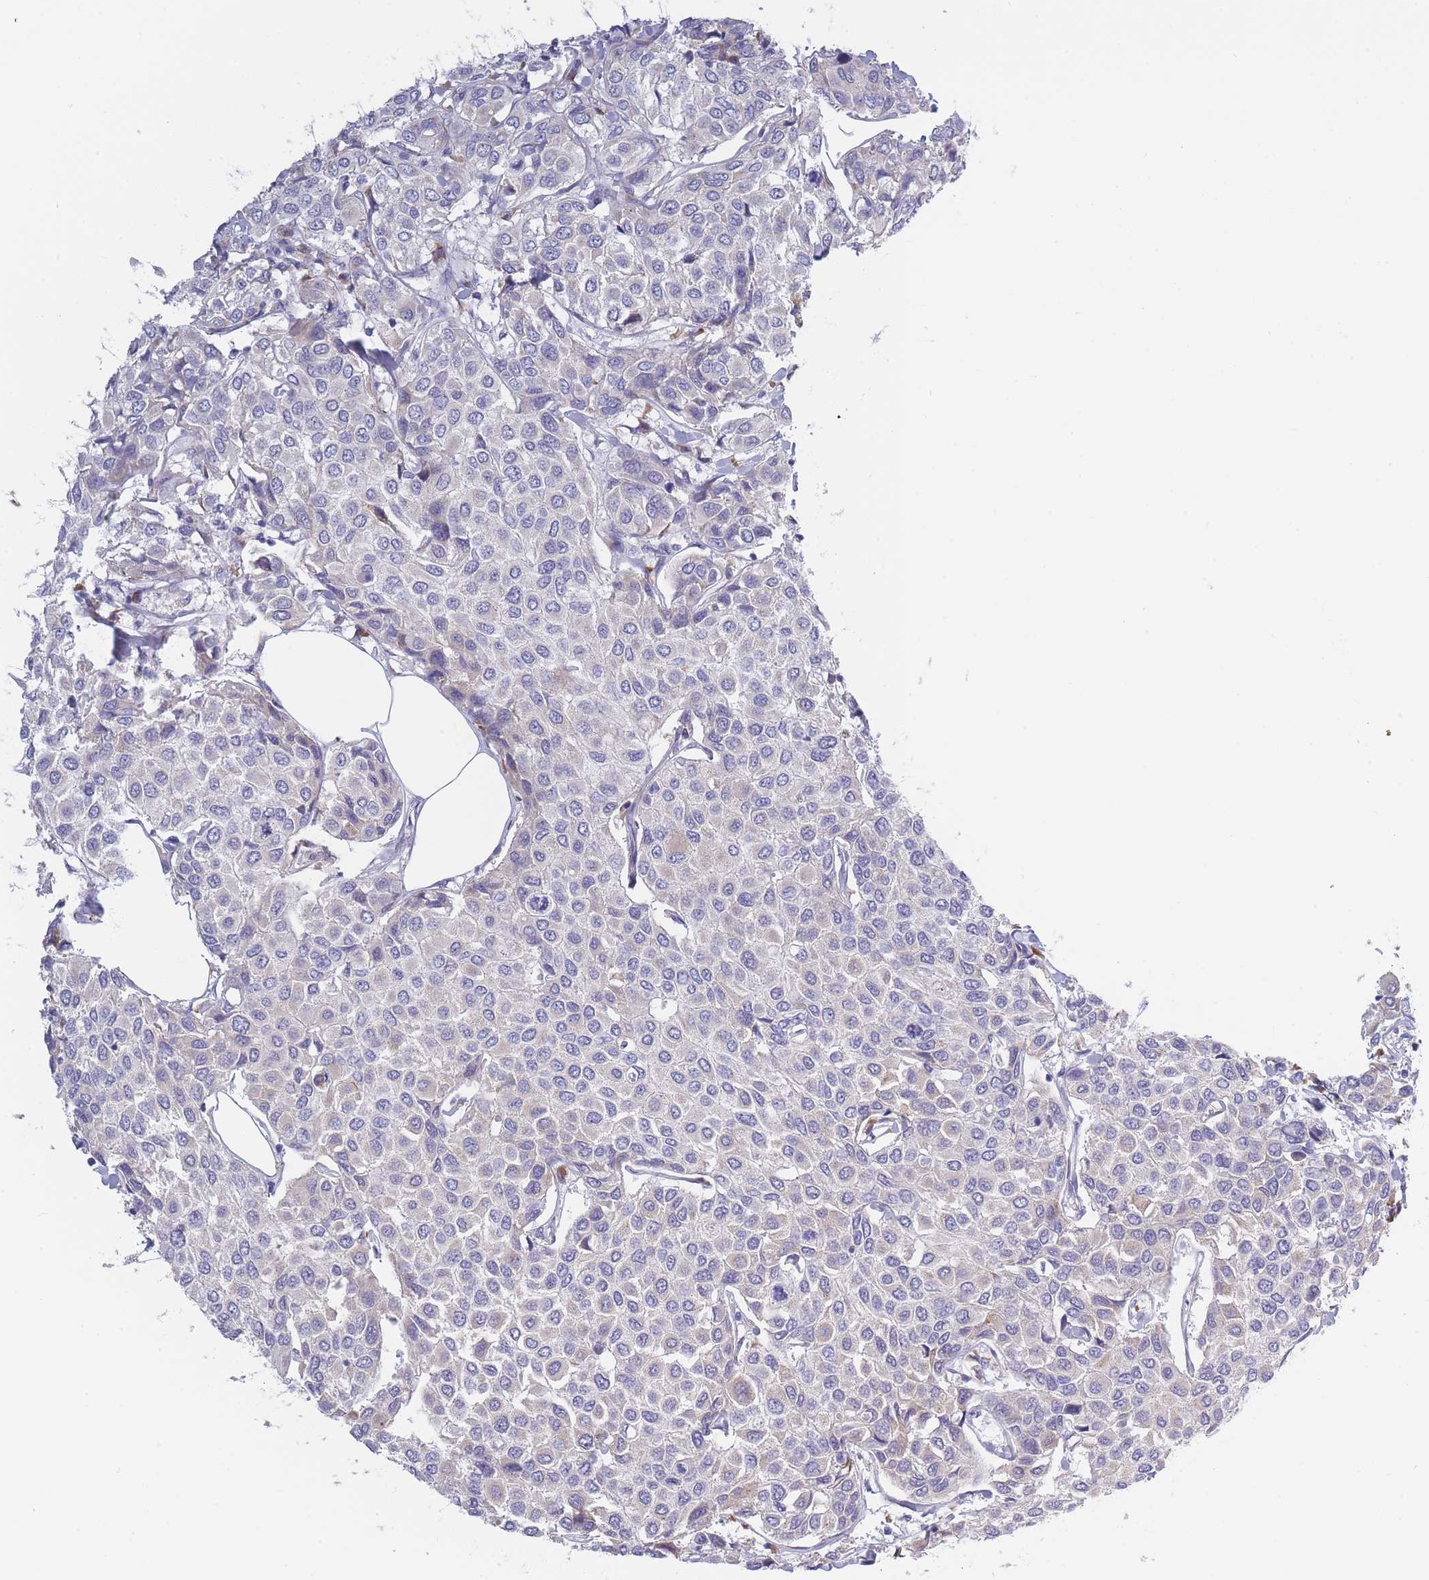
{"staining": {"intensity": "weak", "quantity": "<25%", "location": "cytoplasmic/membranous"}, "tissue": "breast cancer", "cell_type": "Tumor cells", "image_type": "cancer", "snomed": [{"axis": "morphology", "description": "Duct carcinoma"}, {"axis": "topography", "description": "Breast"}], "caption": "This is an IHC photomicrograph of breast cancer. There is no expression in tumor cells.", "gene": "NDUFAF6", "patient": {"sex": "female", "age": 55}}